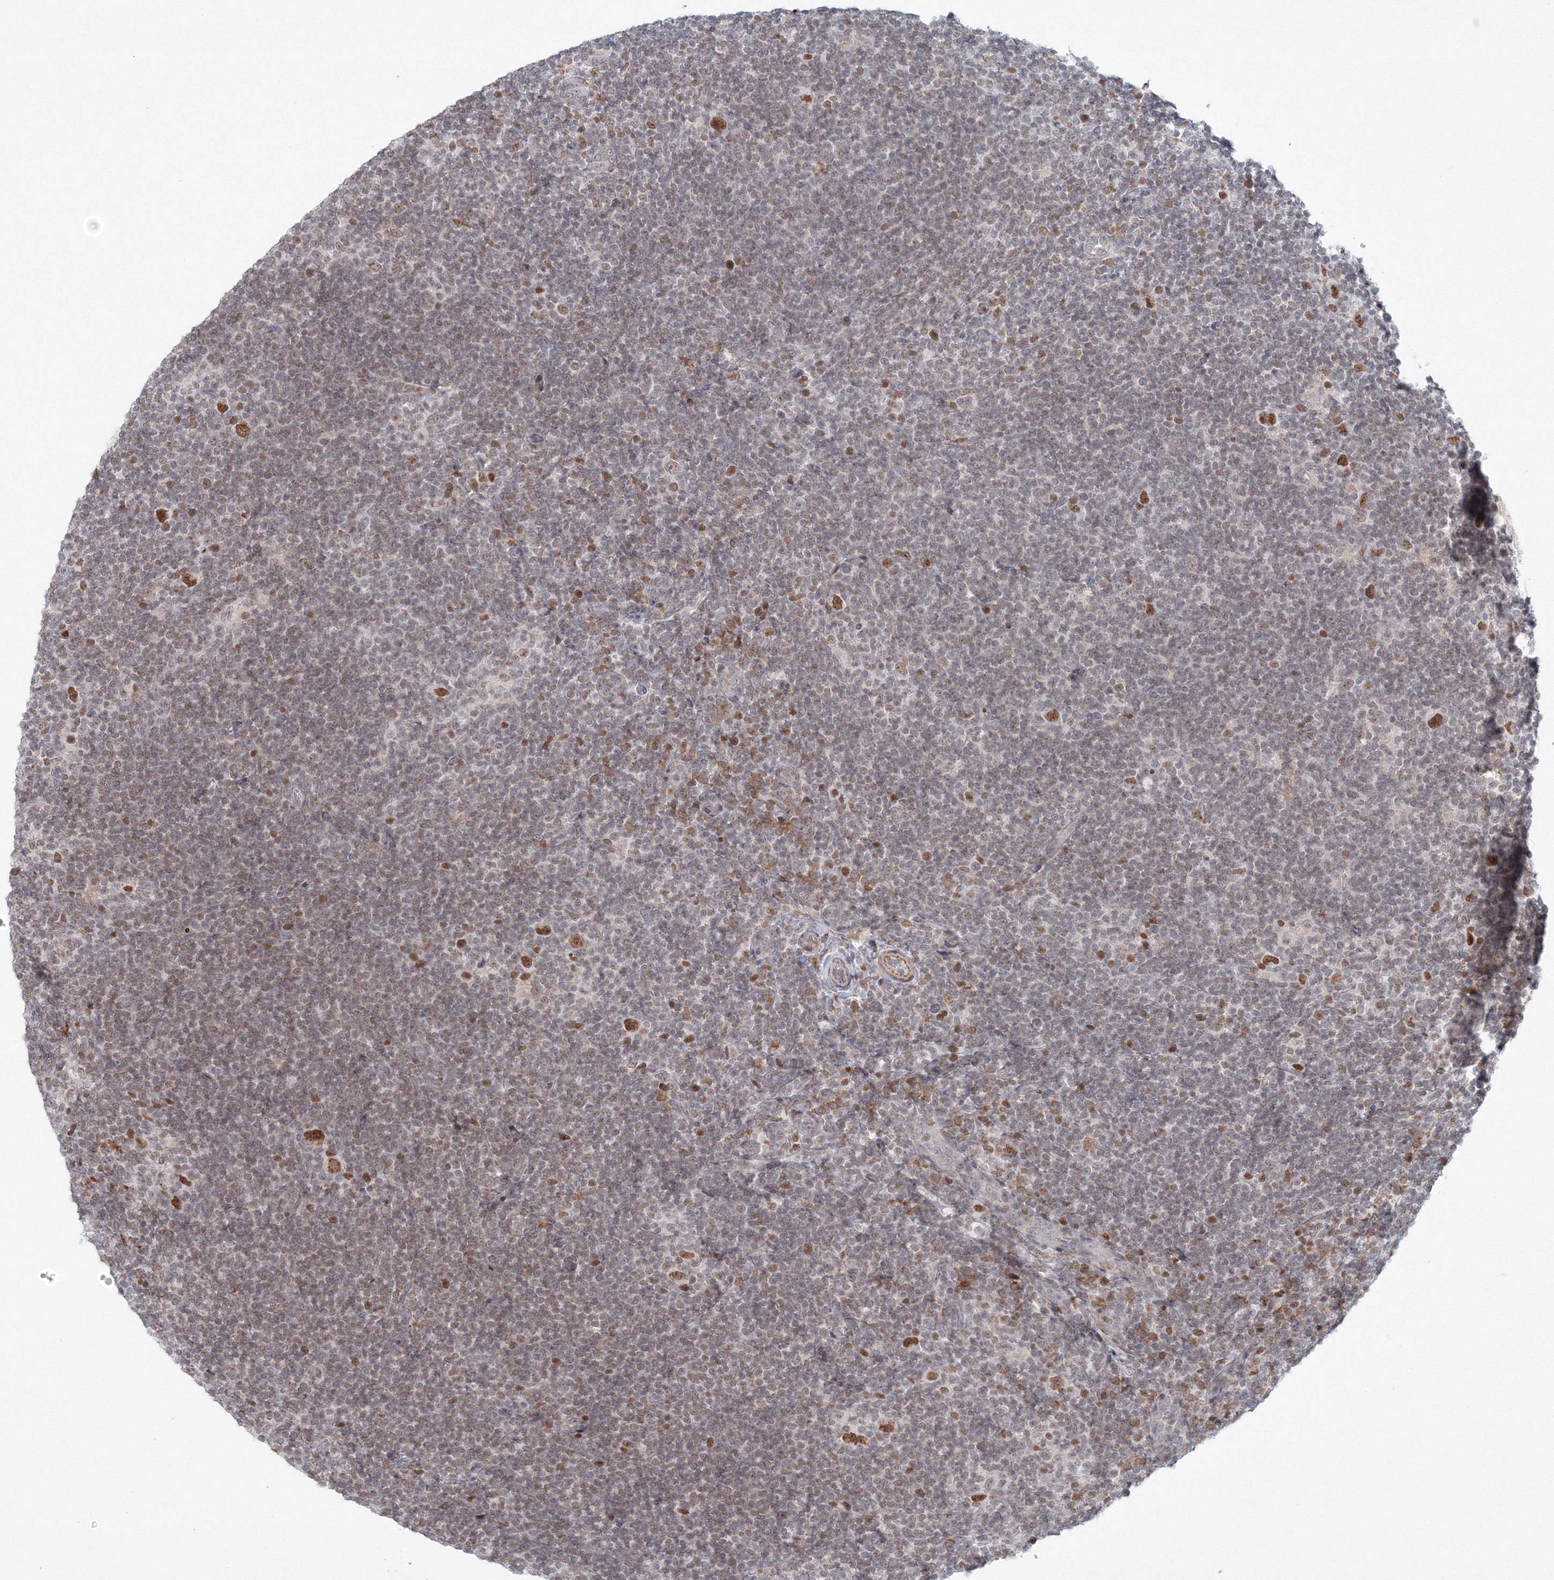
{"staining": {"intensity": "moderate", "quantity": ">75%", "location": "nuclear"}, "tissue": "lymphoma", "cell_type": "Tumor cells", "image_type": "cancer", "snomed": [{"axis": "morphology", "description": "Hodgkin's disease, NOS"}, {"axis": "topography", "description": "Lymph node"}], "caption": "Protein expression analysis of lymphoma demonstrates moderate nuclear positivity in about >75% of tumor cells. (DAB (3,3'-diaminobenzidine) IHC, brown staining for protein, blue staining for nuclei).", "gene": "KIF4A", "patient": {"sex": "female", "age": 57}}